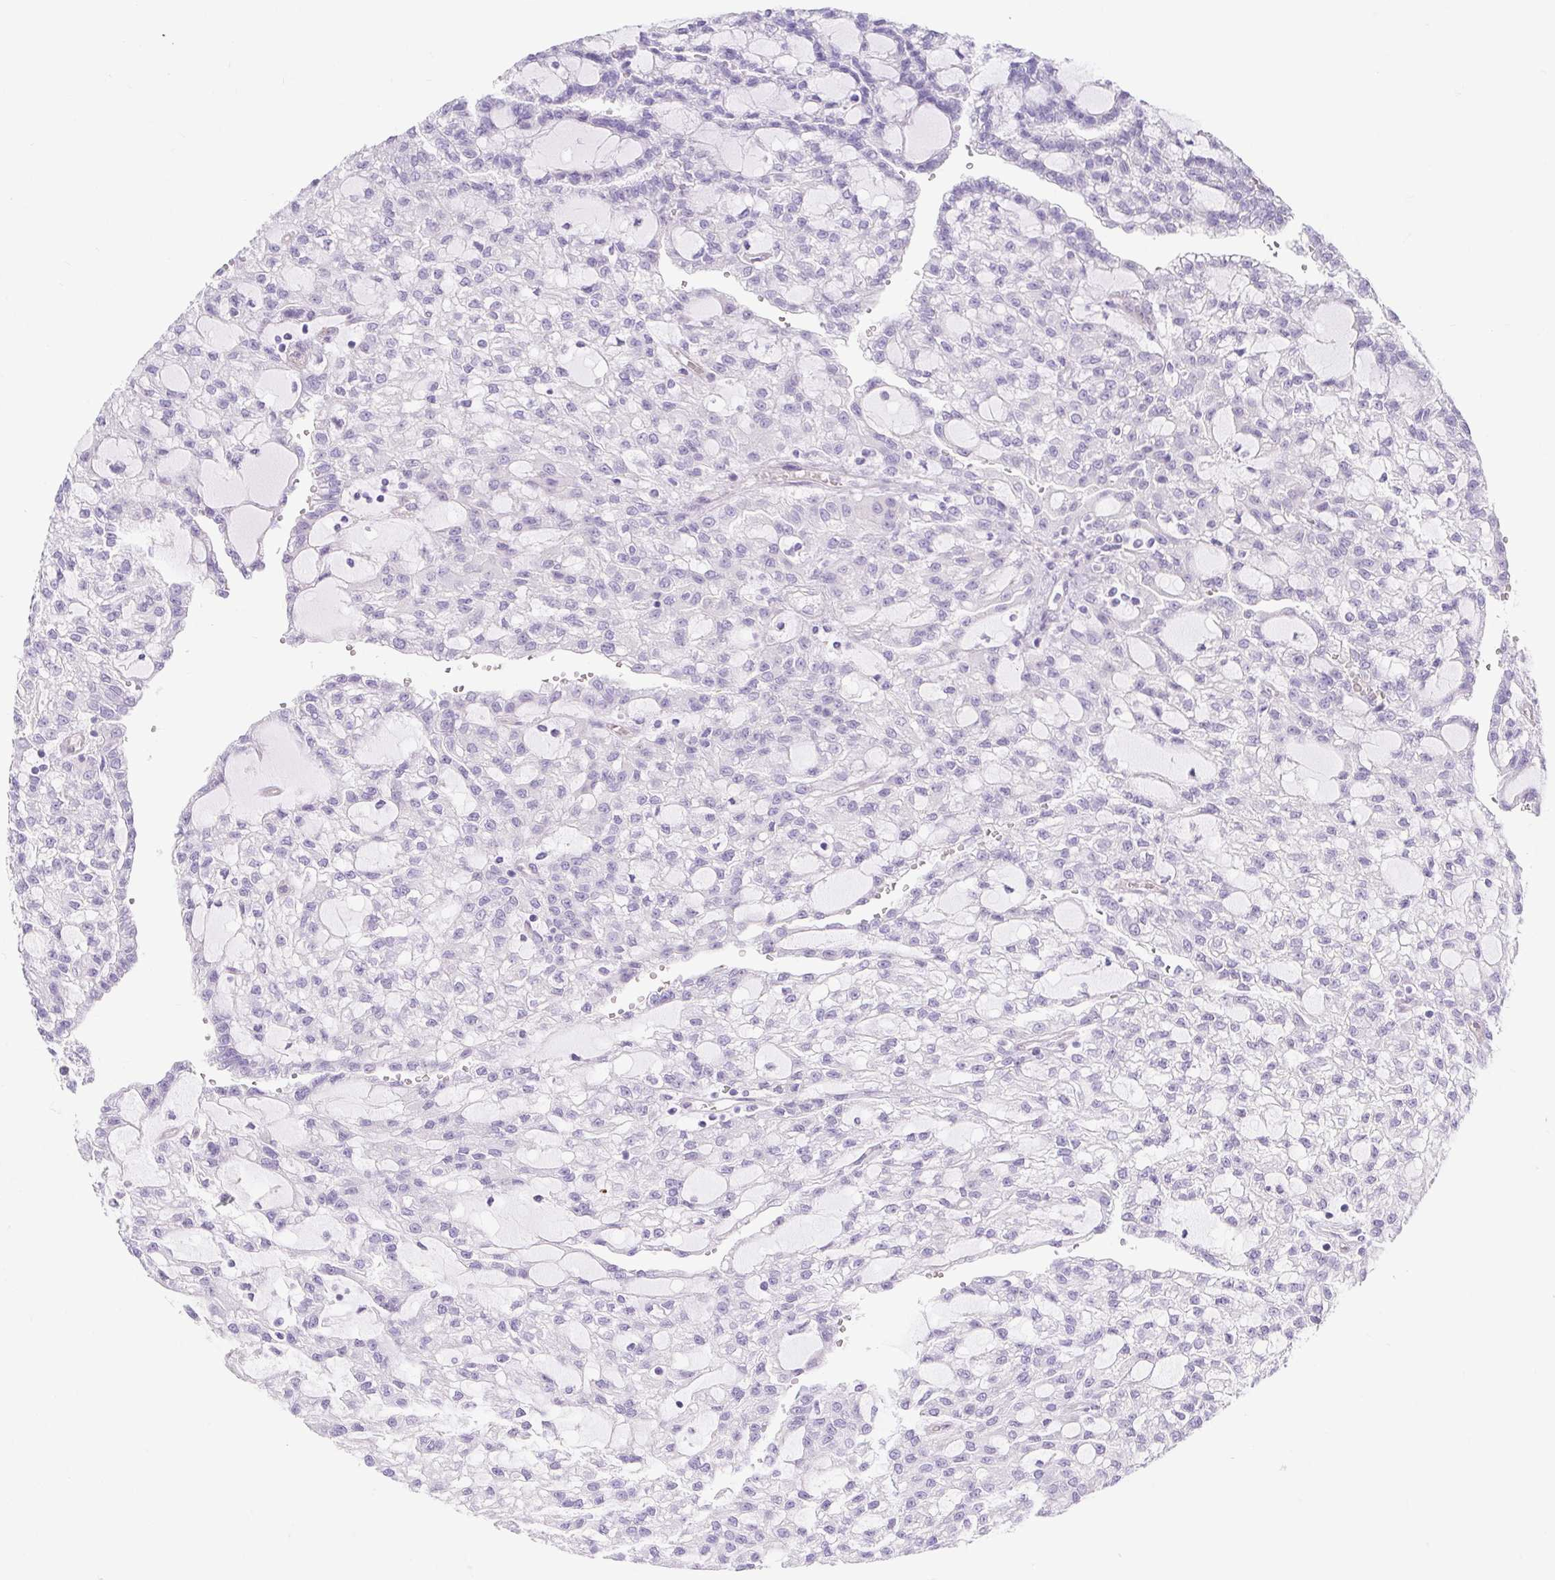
{"staining": {"intensity": "negative", "quantity": "none", "location": "none"}, "tissue": "renal cancer", "cell_type": "Tumor cells", "image_type": "cancer", "snomed": [{"axis": "morphology", "description": "Adenocarcinoma, NOS"}, {"axis": "topography", "description": "Kidney"}], "caption": "There is no significant positivity in tumor cells of renal cancer. (DAB immunohistochemistry visualized using brightfield microscopy, high magnification).", "gene": "BCAS1", "patient": {"sex": "male", "age": 63}}